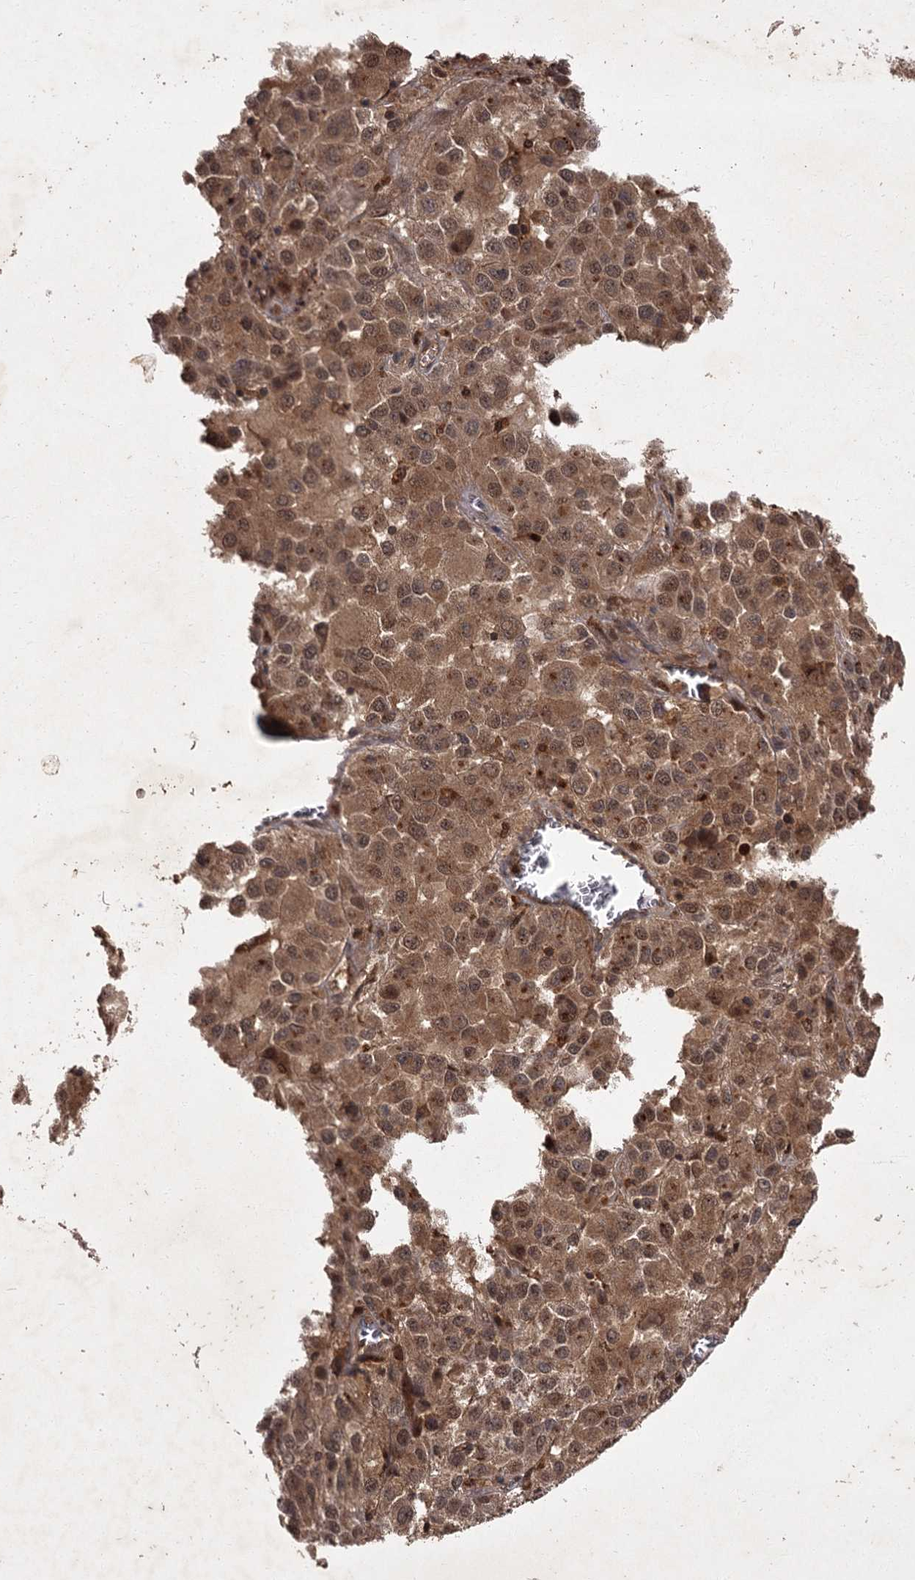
{"staining": {"intensity": "moderate", "quantity": ">75%", "location": "cytoplasmic/membranous,nuclear"}, "tissue": "melanoma", "cell_type": "Tumor cells", "image_type": "cancer", "snomed": [{"axis": "morphology", "description": "Malignant melanoma, Metastatic site"}, {"axis": "topography", "description": "Lung"}], "caption": "Protein analysis of malignant melanoma (metastatic site) tissue shows moderate cytoplasmic/membranous and nuclear positivity in approximately >75% of tumor cells.", "gene": "TBC1D23", "patient": {"sex": "male", "age": 64}}